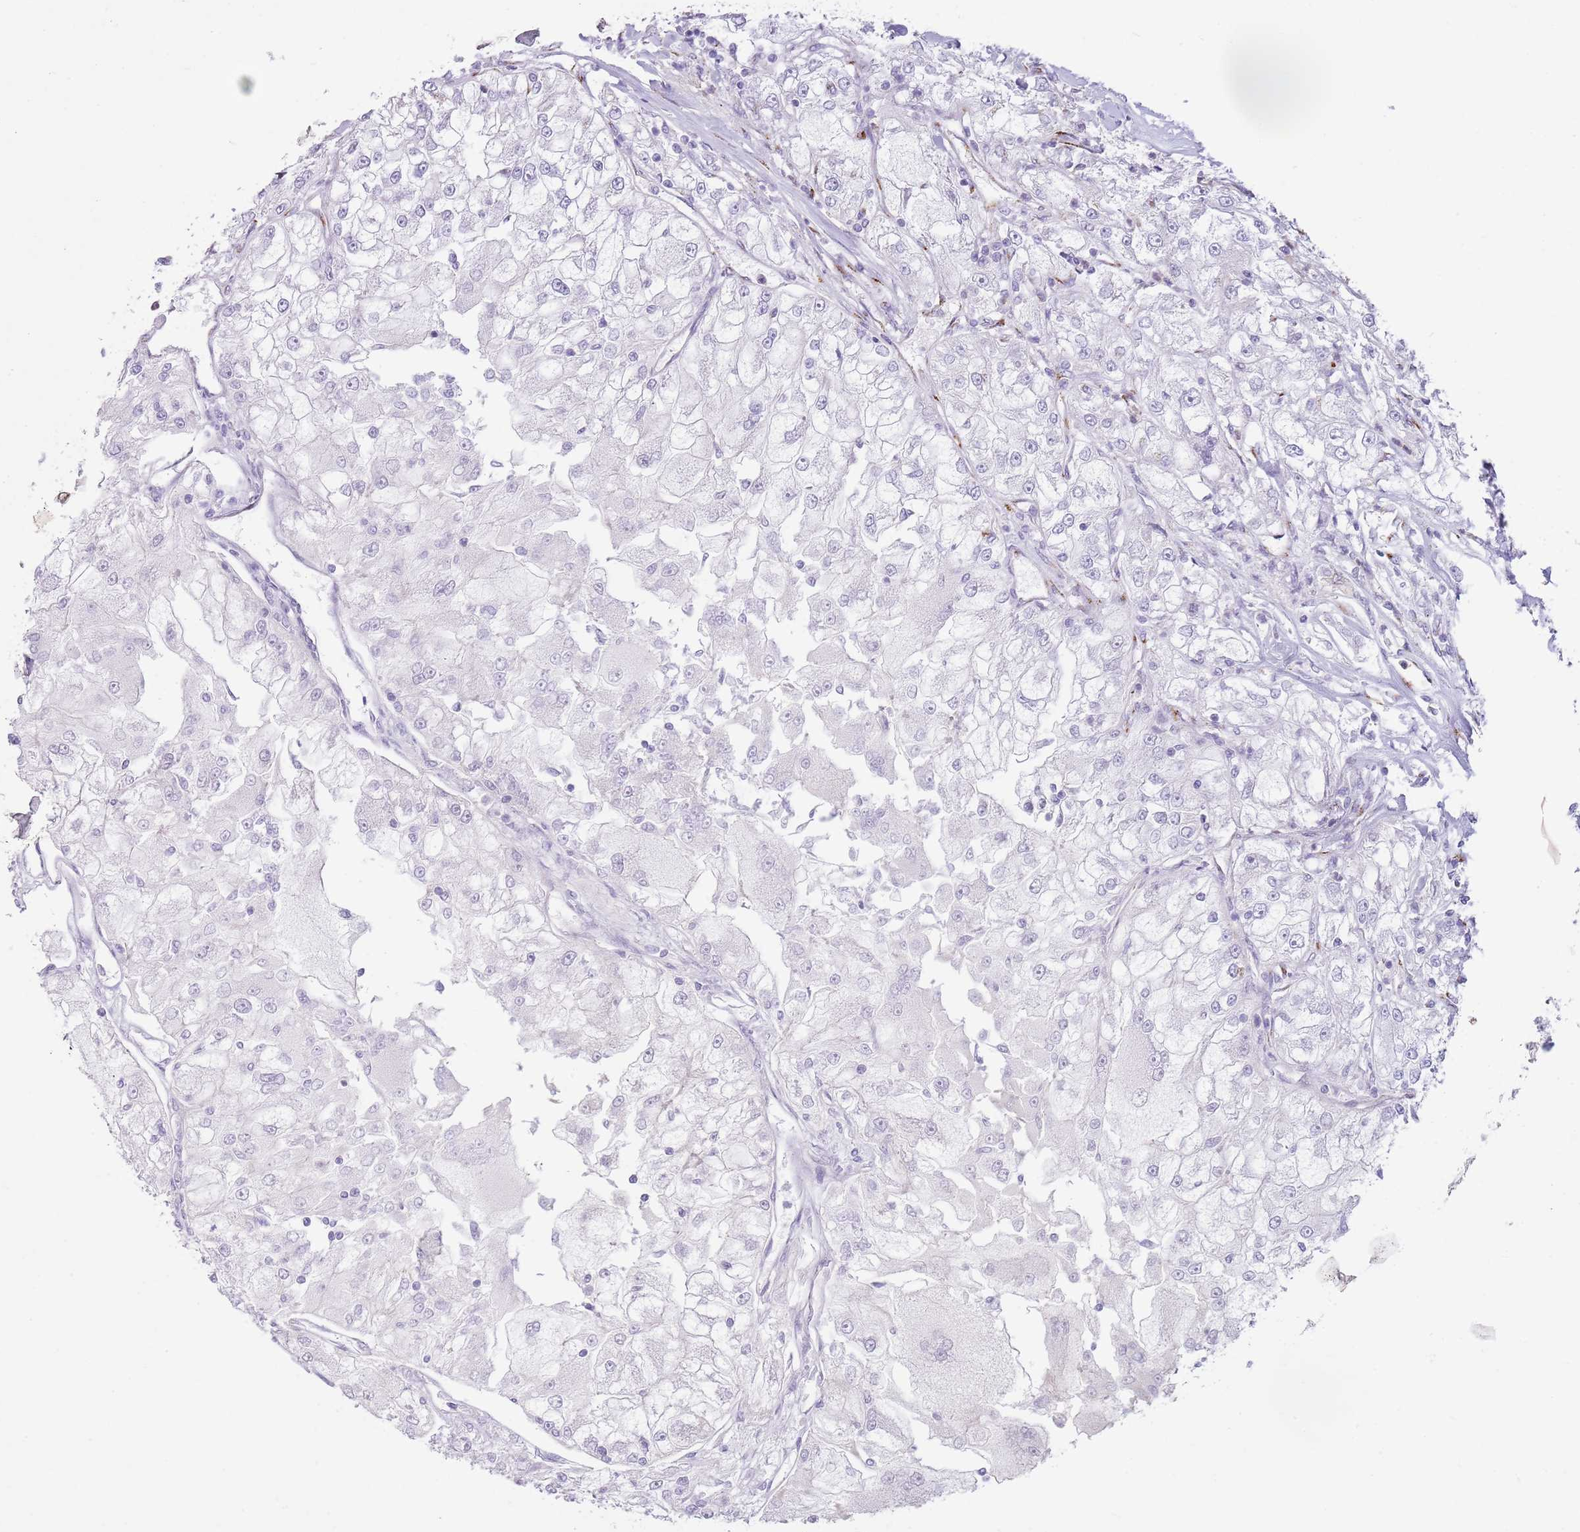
{"staining": {"intensity": "negative", "quantity": "none", "location": "none"}, "tissue": "renal cancer", "cell_type": "Tumor cells", "image_type": "cancer", "snomed": [{"axis": "morphology", "description": "Adenocarcinoma, NOS"}, {"axis": "topography", "description": "Kidney"}], "caption": "There is no significant expression in tumor cells of renal cancer (adenocarcinoma).", "gene": "C20orf96", "patient": {"sex": "female", "age": 72}}